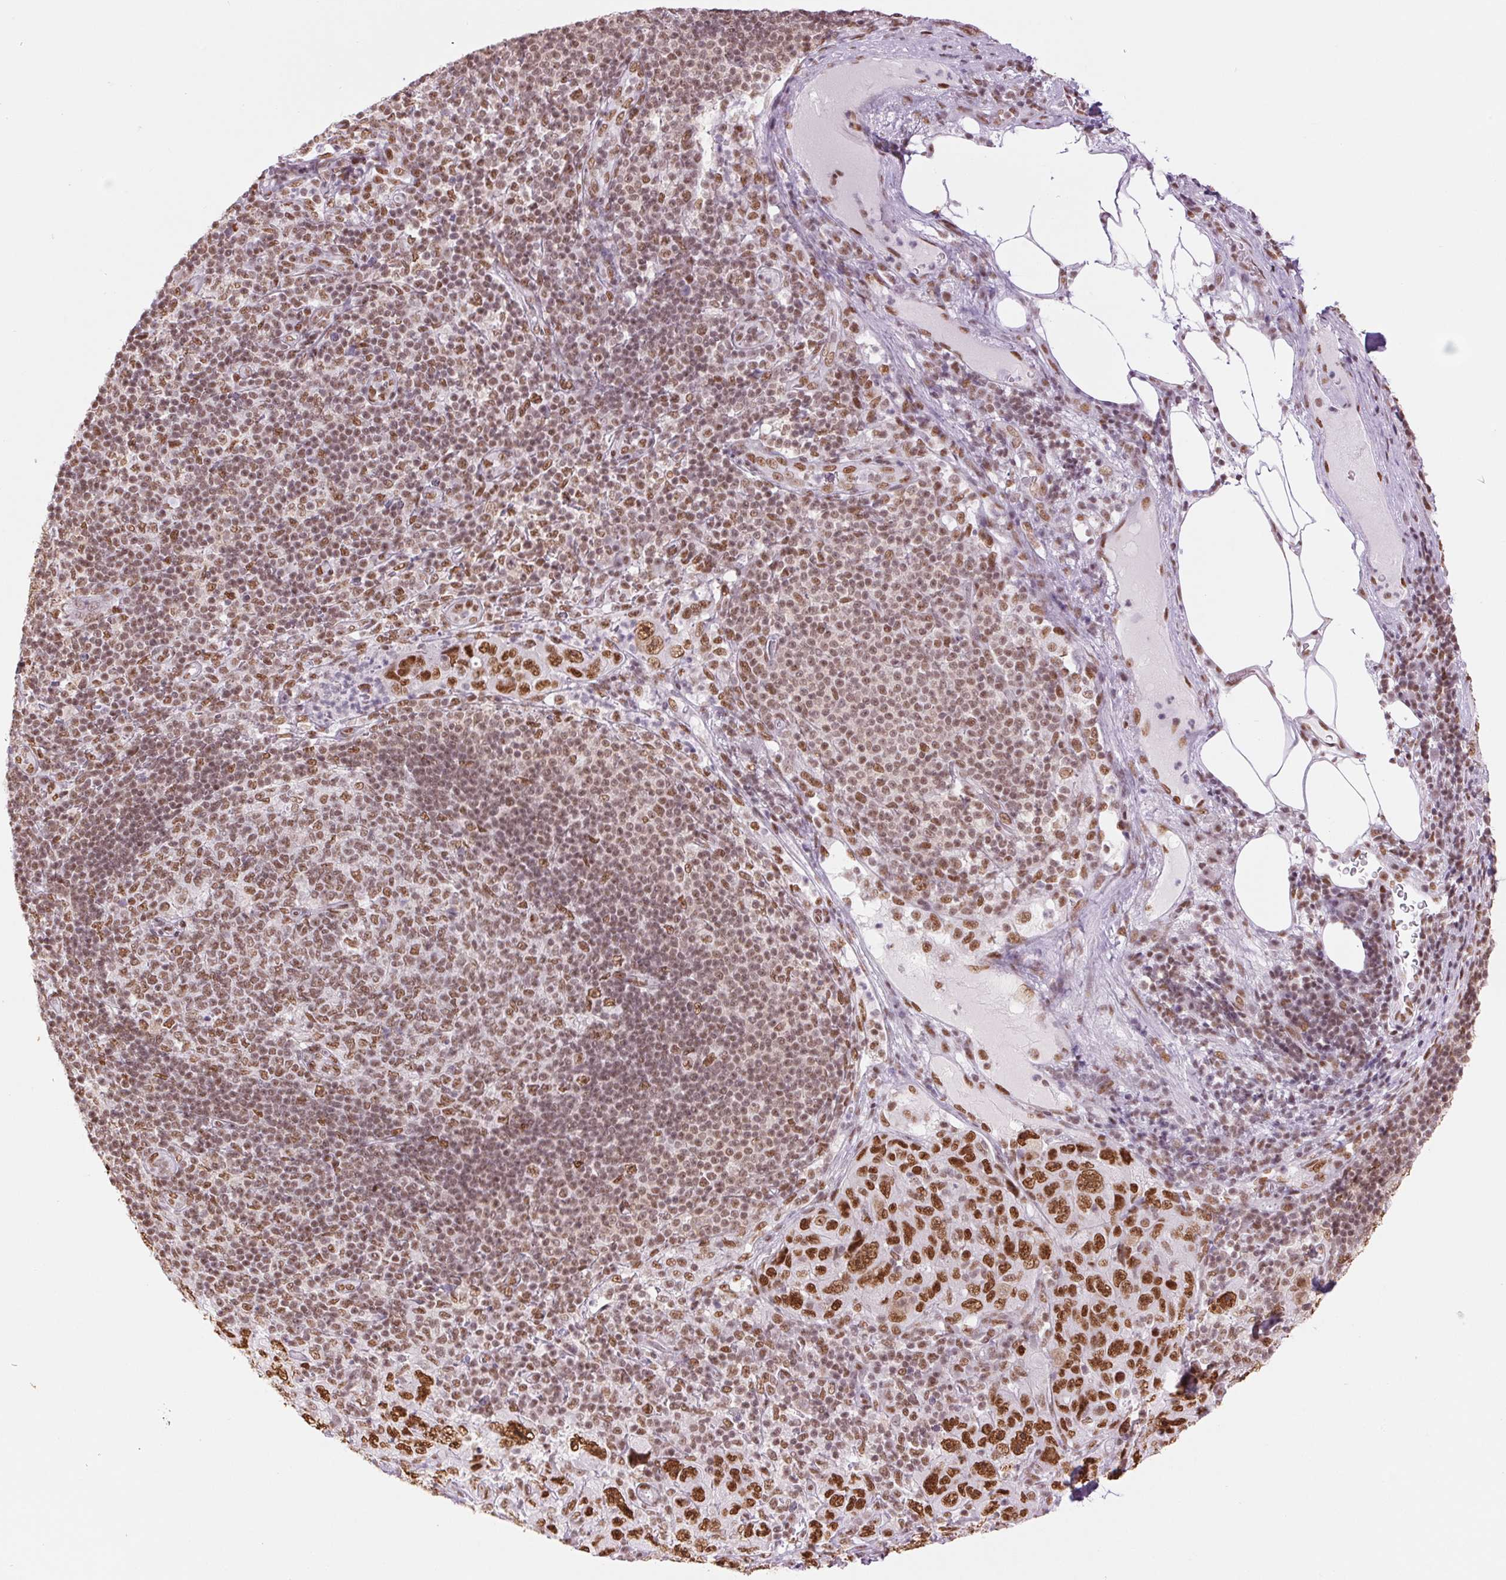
{"staining": {"intensity": "strong", "quantity": ">75%", "location": "nuclear"}, "tissue": "pancreatic cancer", "cell_type": "Tumor cells", "image_type": "cancer", "snomed": [{"axis": "morphology", "description": "Adenocarcinoma, NOS"}, {"axis": "topography", "description": "Pancreas"}], "caption": "Pancreatic adenocarcinoma stained with a protein marker reveals strong staining in tumor cells.", "gene": "ZFR2", "patient": {"sex": "male", "age": 68}}